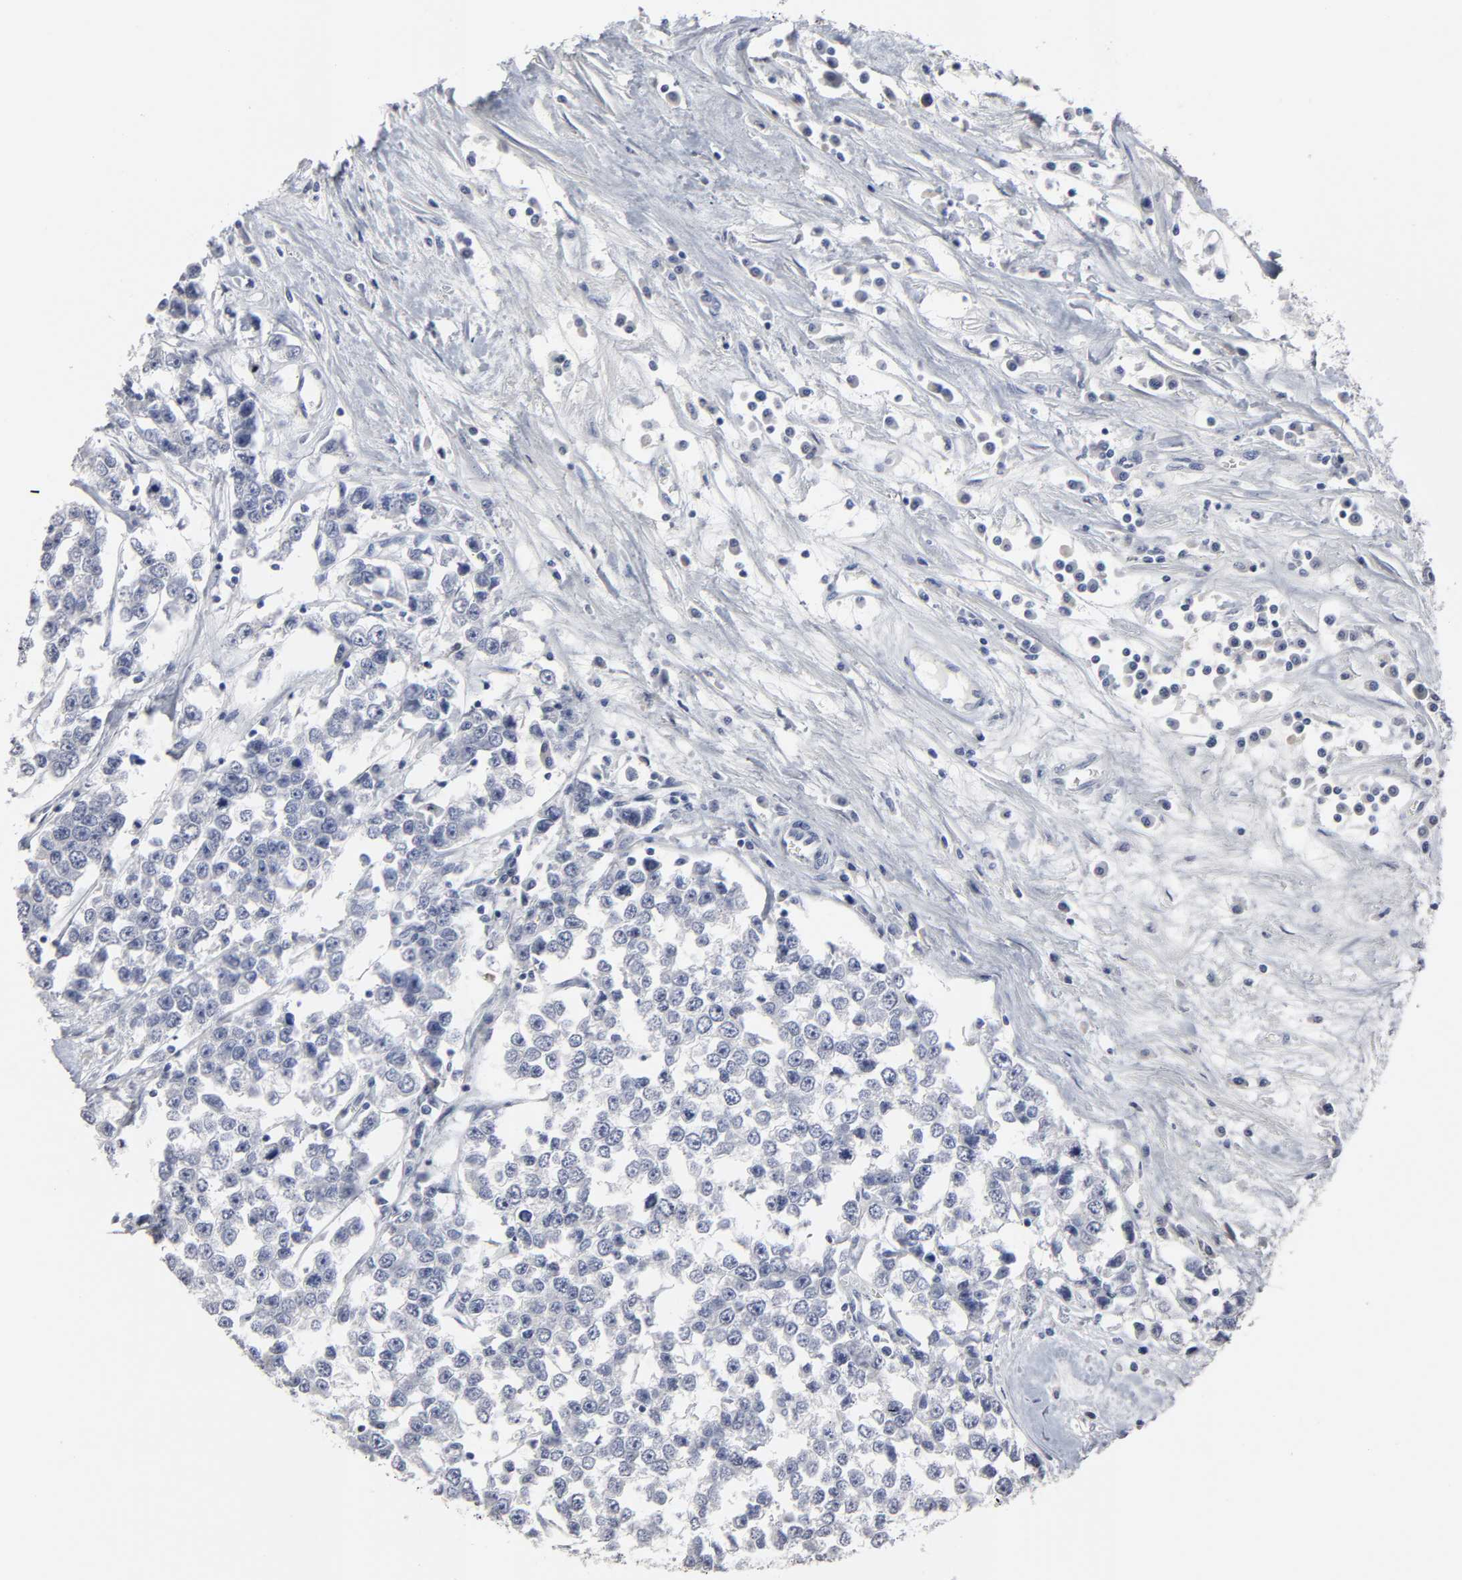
{"staining": {"intensity": "negative", "quantity": "none", "location": "none"}, "tissue": "testis cancer", "cell_type": "Tumor cells", "image_type": "cancer", "snomed": [{"axis": "morphology", "description": "Seminoma, NOS"}, {"axis": "morphology", "description": "Carcinoma, Embryonal, NOS"}, {"axis": "topography", "description": "Testis"}], "caption": "This is a image of immunohistochemistry (IHC) staining of testis seminoma, which shows no expression in tumor cells.", "gene": "HNF4A", "patient": {"sex": "male", "age": 52}}